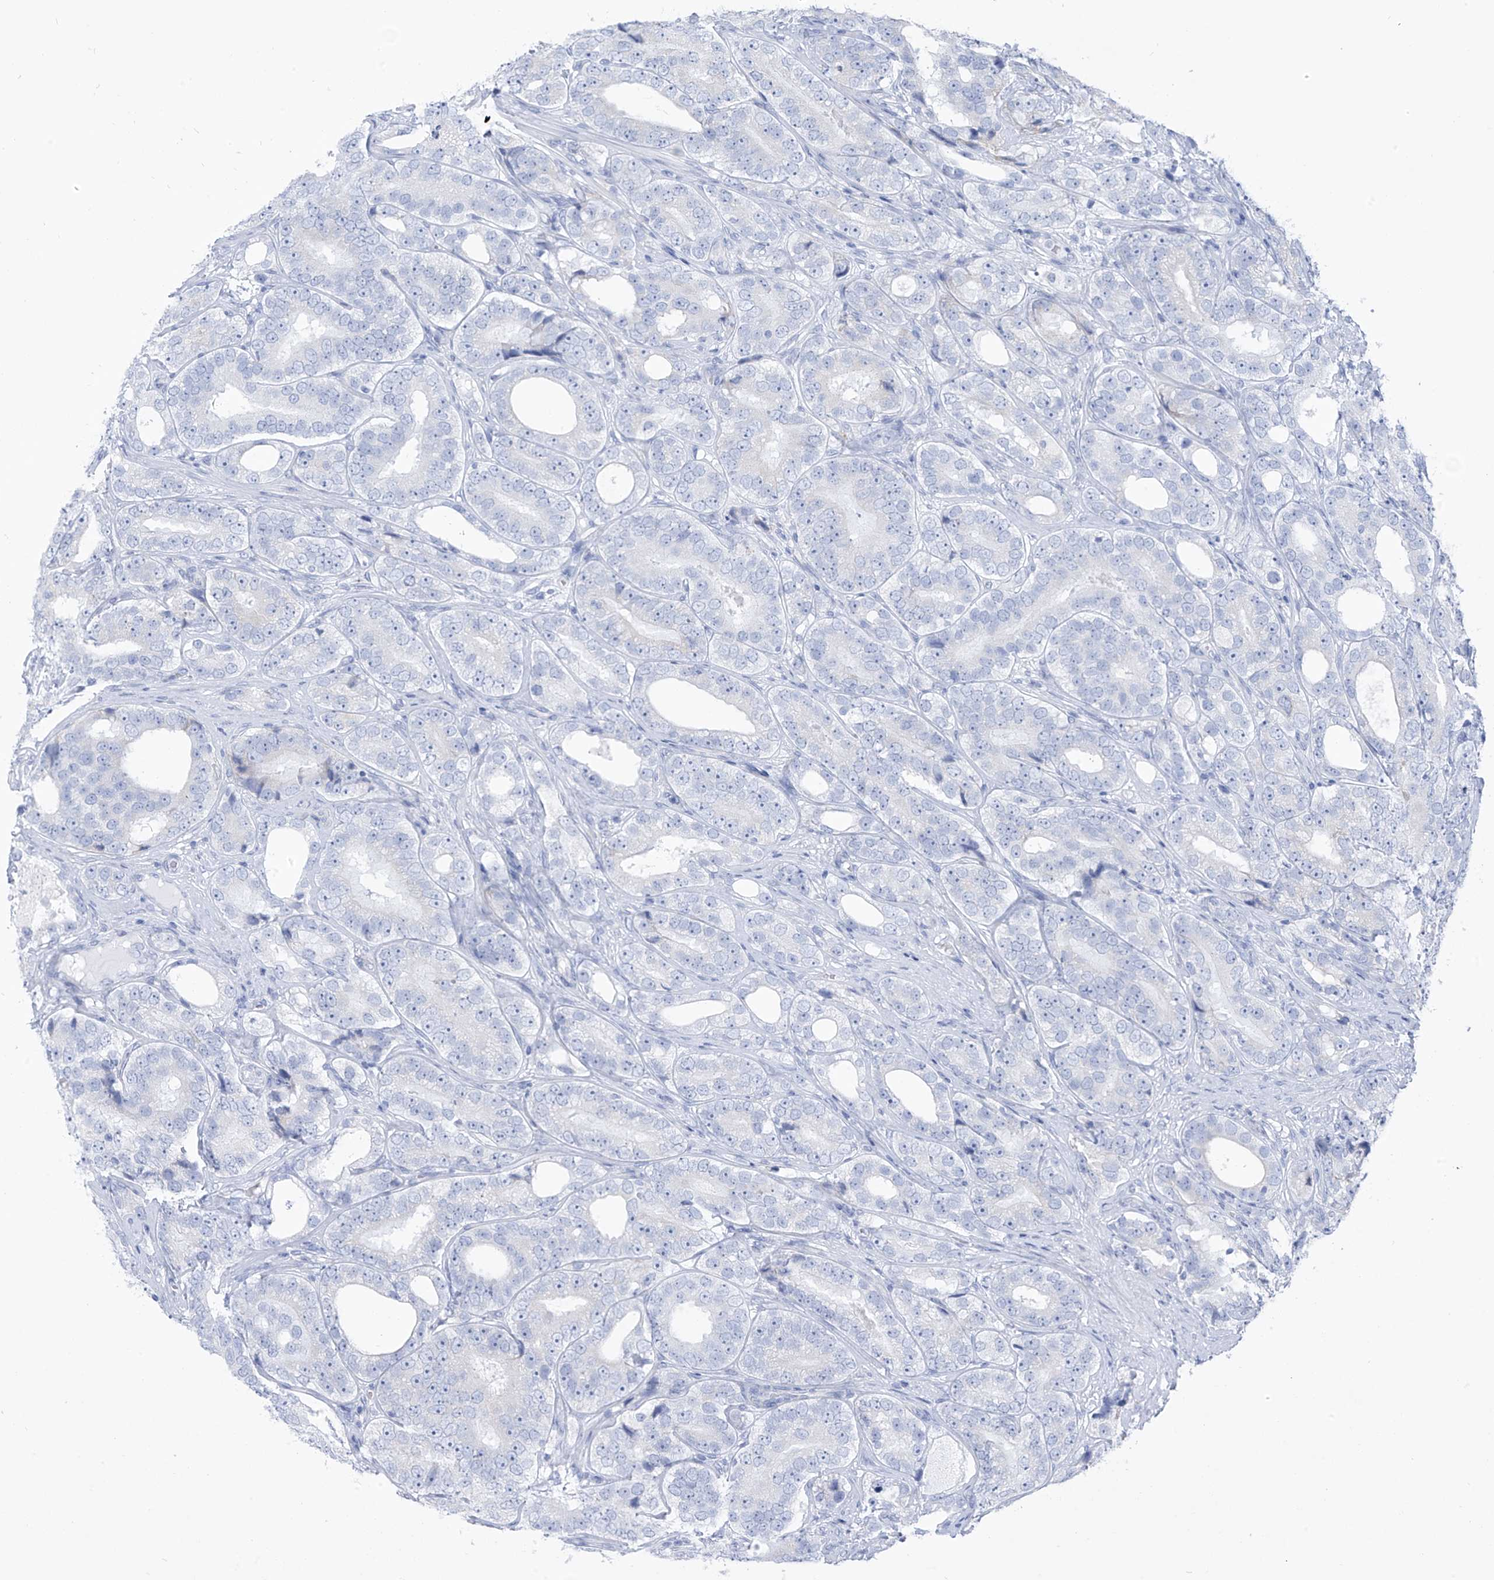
{"staining": {"intensity": "negative", "quantity": "none", "location": "none"}, "tissue": "prostate cancer", "cell_type": "Tumor cells", "image_type": "cancer", "snomed": [{"axis": "morphology", "description": "Adenocarcinoma, High grade"}, {"axis": "topography", "description": "Prostate"}], "caption": "High power microscopy image of an immunohistochemistry photomicrograph of prostate cancer (adenocarcinoma (high-grade)), revealing no significant expression in tumor cells.", "gene": "RCN2", "patient": {"sex": "male", "age": 56}}